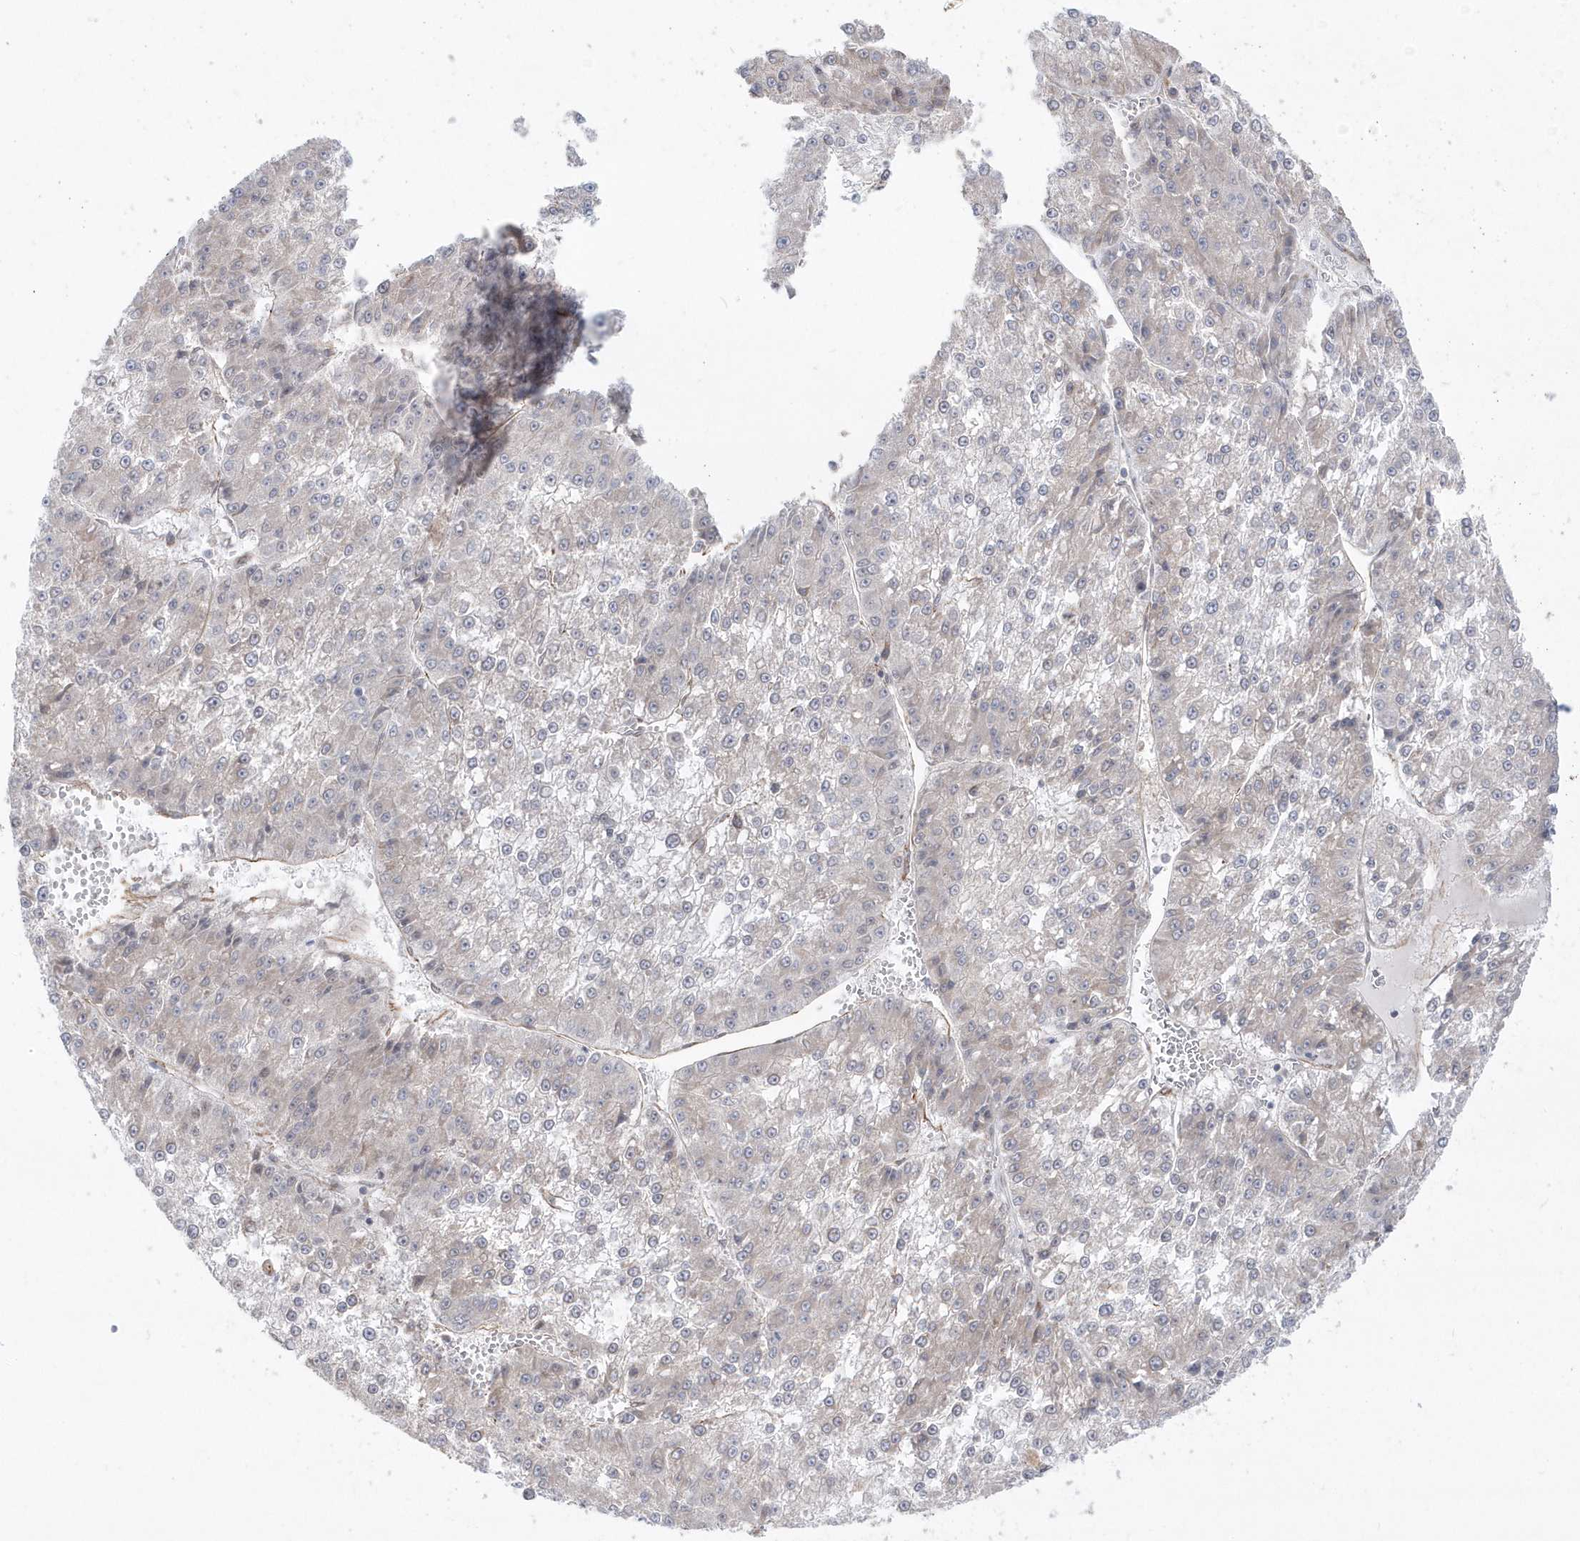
{"staining": {"intensity": "negative", "quantity": "none", "location": "none"}, "tissue": "liver cancer", "cell_type": "Tumor cells", "image_type": "cancer", "snomed": [{"axis": "morphology", "description": "Carcinoma, Hepatocellular, NOS"}, {"axis": "topography", "description": "Liver"}], "caption": "Hepatocellular carcinoma (liver) stained for a protein using immunohistochemistry (IHC) exhibits no expression tumor cells.", "gene": "DHX57", "patient": {"sex": "female", "age": 73}}